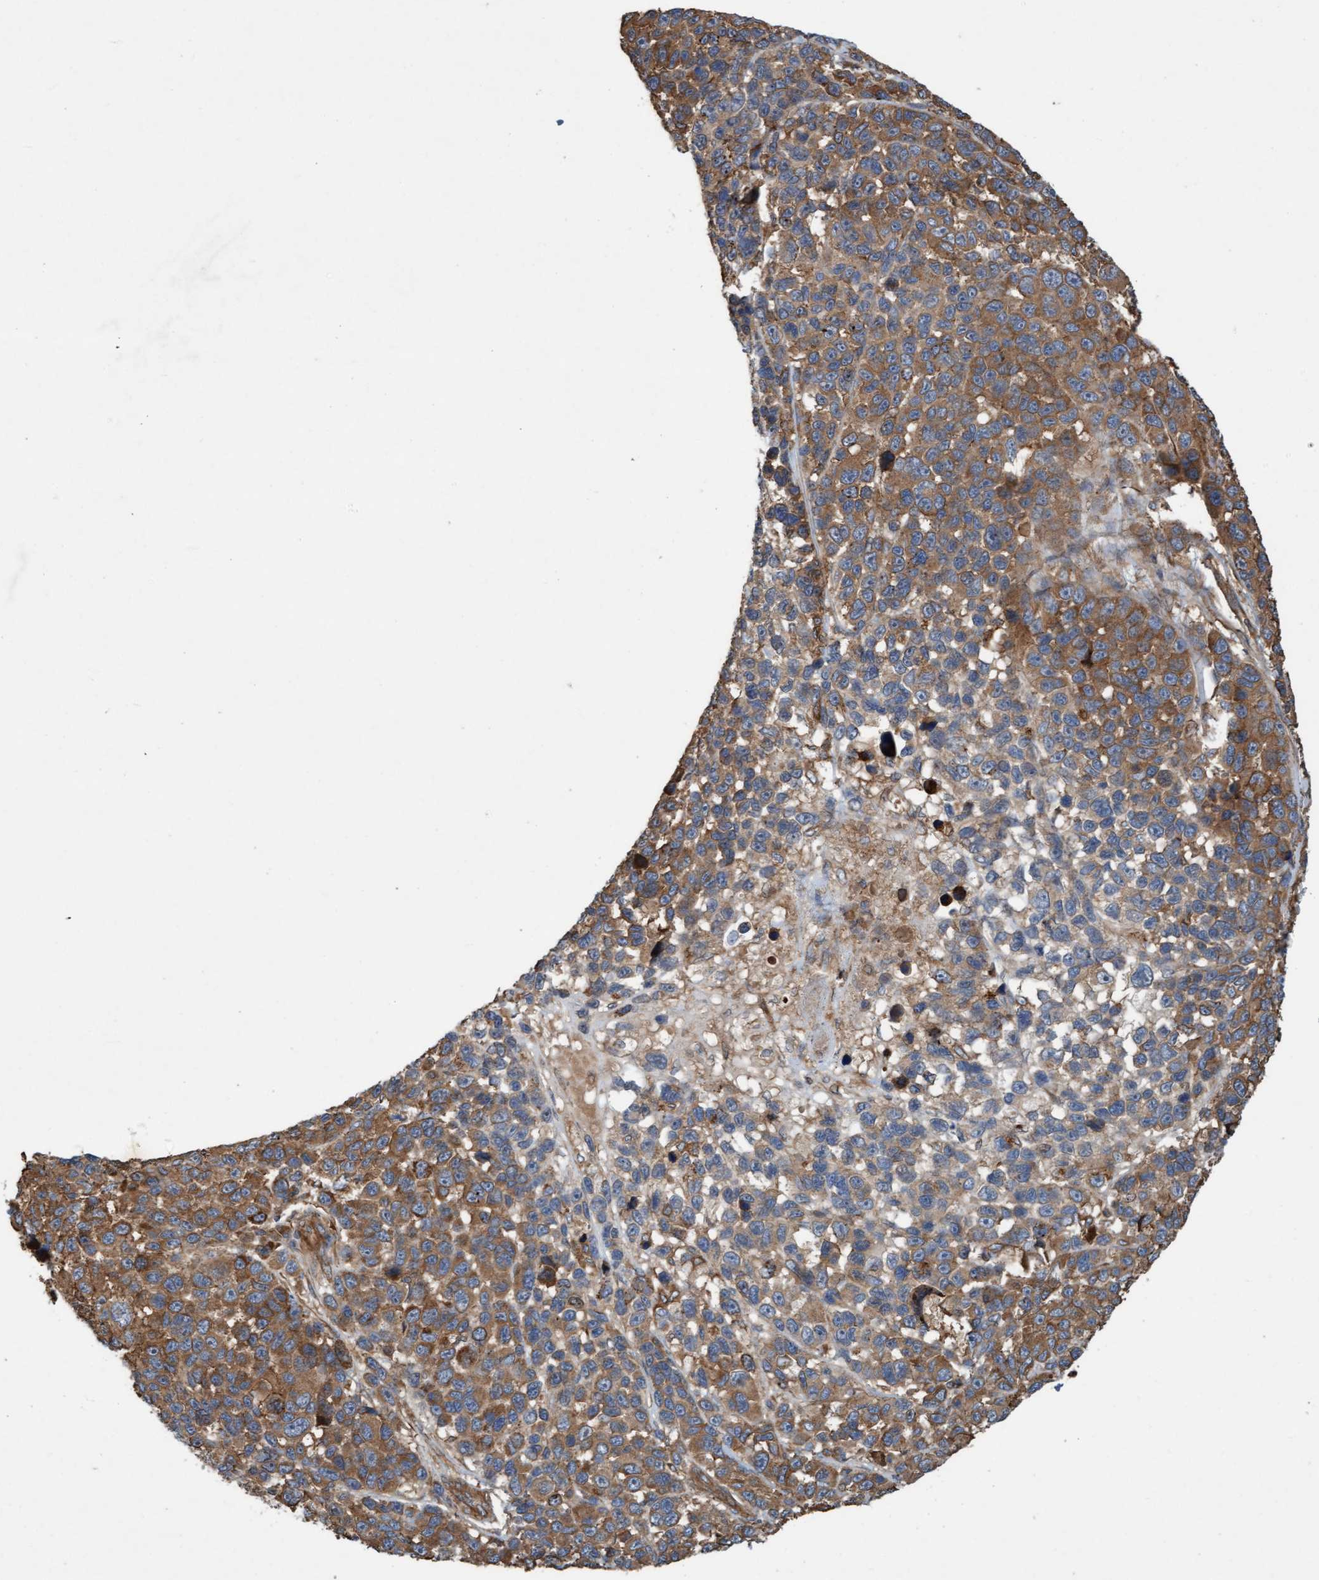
{"staining": {"intensity": "strong", "quantity": ">75%", "location": "cytoplasmic/membranous"}, "tissue": "melanoma", "cell_type": "Tumor cells", "image_type": "cancer", "snomed": [{"axis": "morphology", "description": "Malignant melanoma, NOS"}, {"axis": "topography", "description": "Skin"}], "caption": "Malignant melanoma stained for a protein (brown) displays strong cytoplasmic/membranous positive staining in about >75% of tumor cells.", "gene": "ERAL1", "patient": {"sex": "male", "age": 53}}